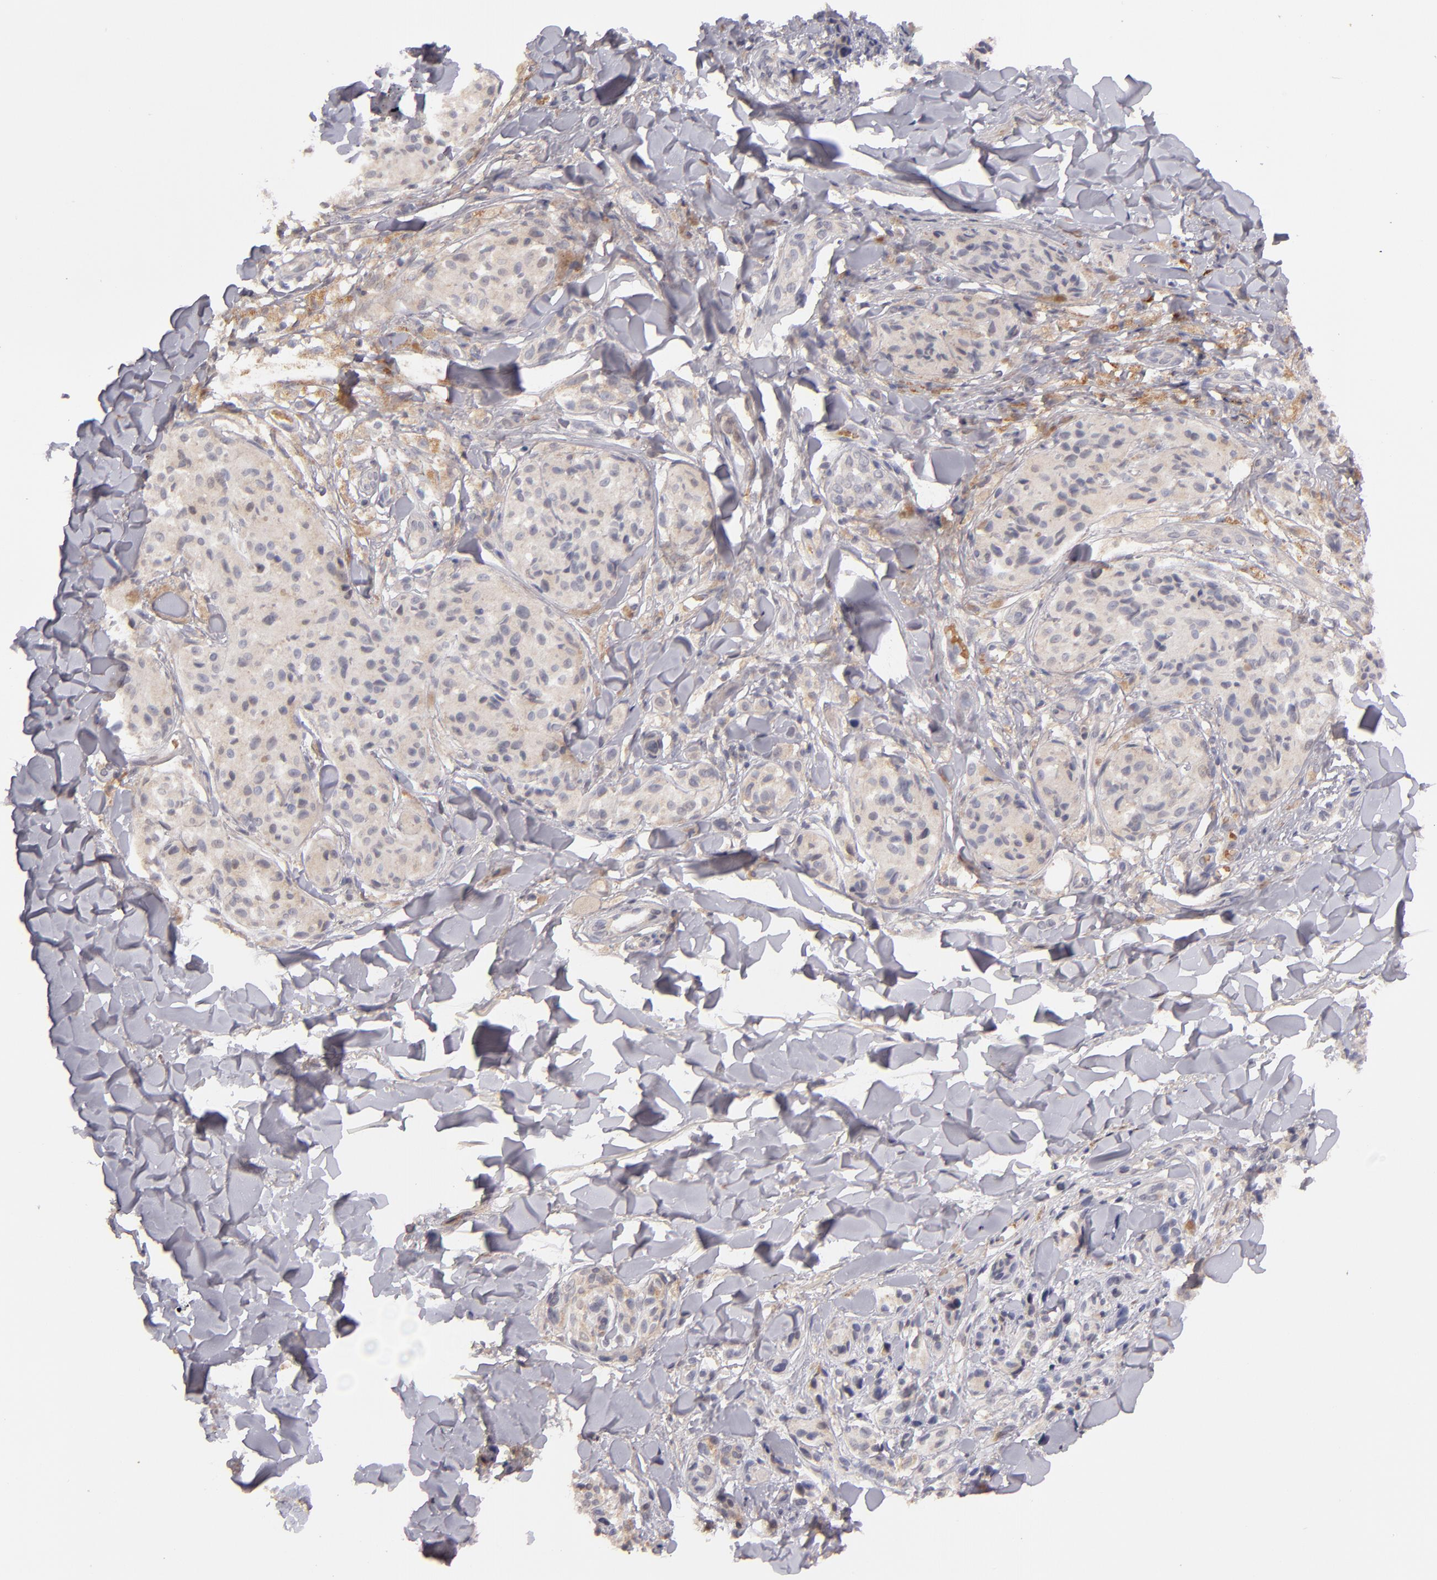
{"staining": {"intensity": "weak", "quantity": ">75%", "location": "cytoplasmic/membranous"}, "tissue": "melanoma", "cell_type": "Tumor cells", "image_type": "cancer", "snomed": [{"axis": "morphology", "description": "Malignant melanoma, Metastatic site"}, {"axis": "topography", "description": "Skin"}], "caption": "This photomicrograph demonstrates immunohistochemistry staining of malignant melanoma (metastatic site), with low weak cytoplasmic/membranous expression in approximately >75% of tumor cells.", "gene": "SERPINC1", "patient": {"sex": "female", "age": 66}}